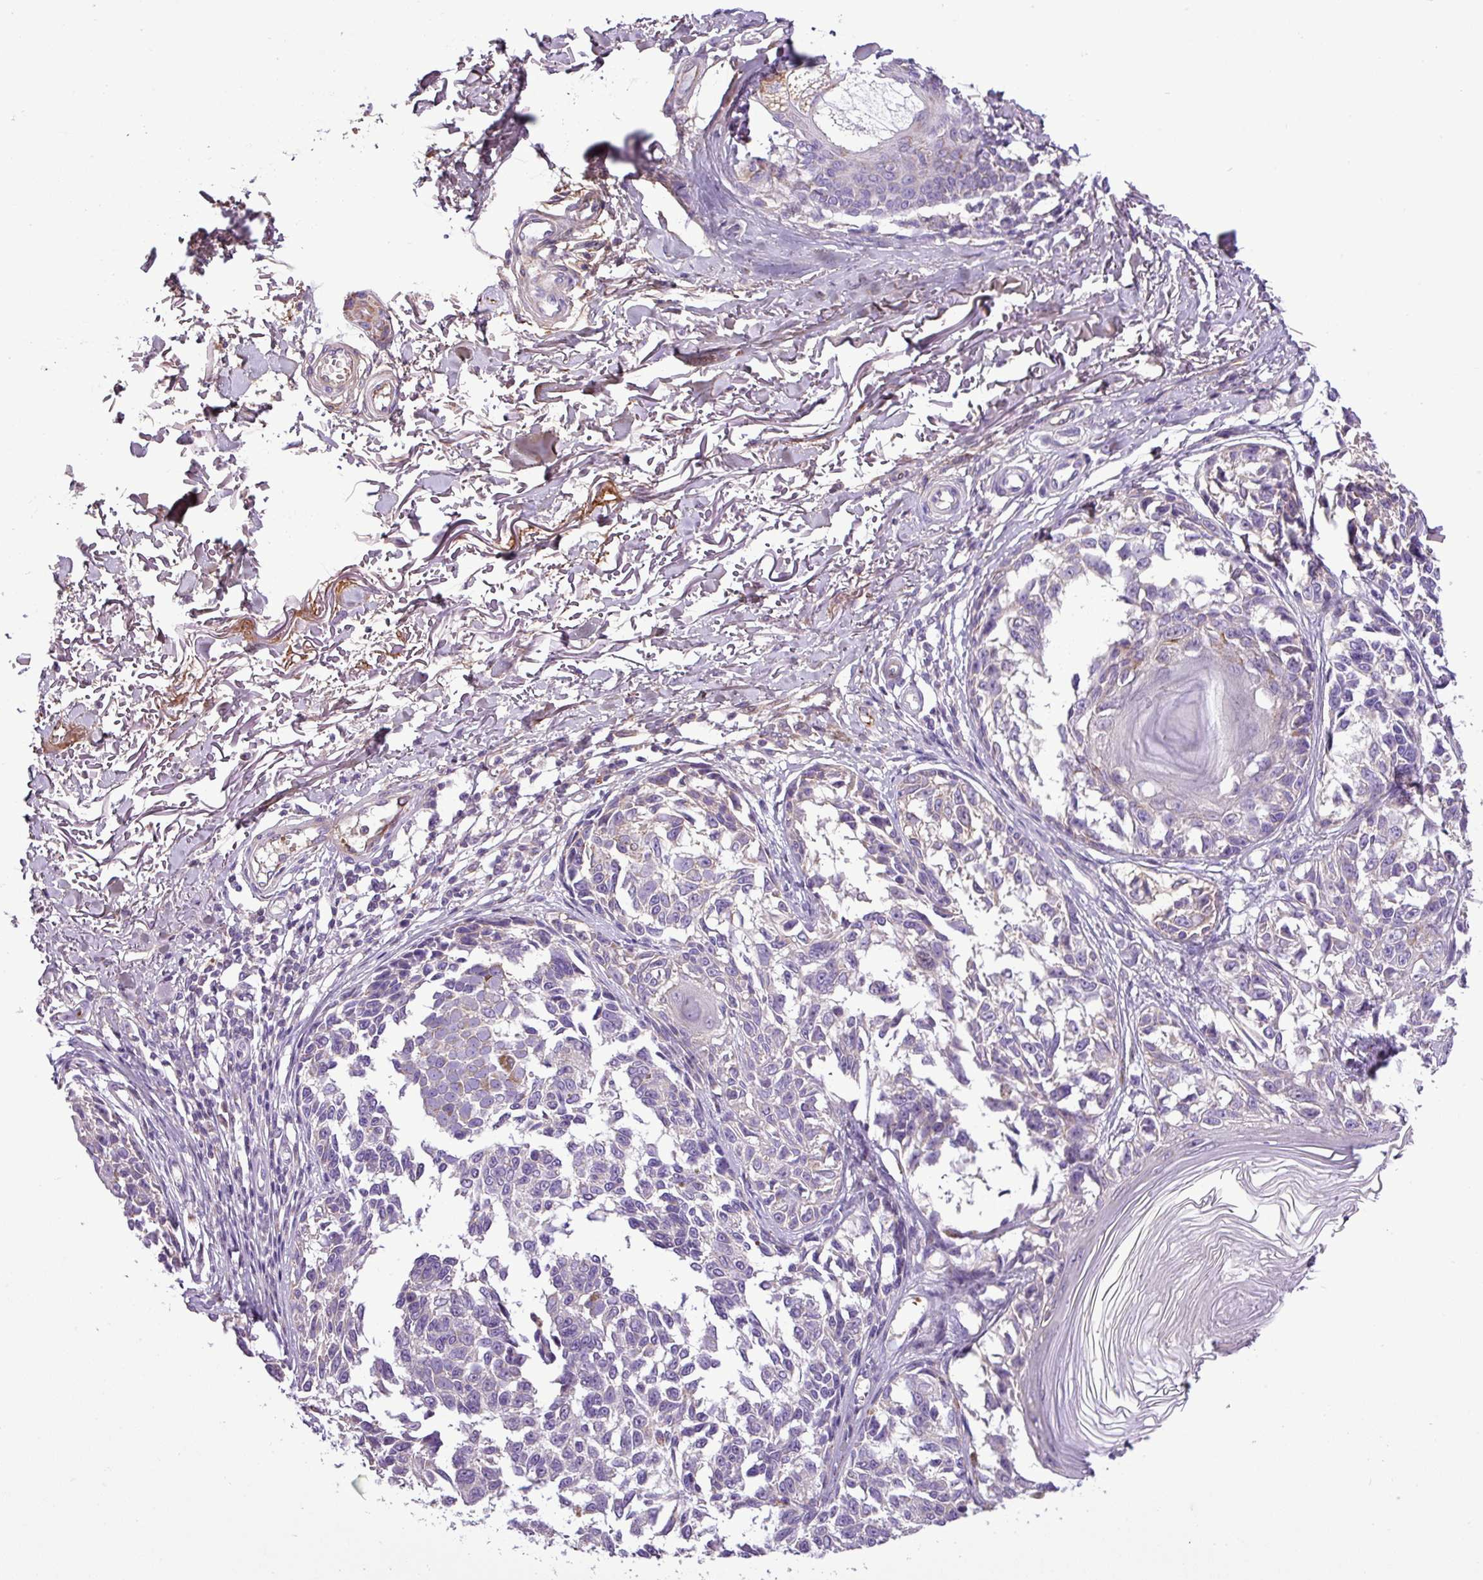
{"staining": {"intensity": "weak", "quantity": "<25%", "location": "cytoplasmic/membranous"}, "tissue": "melanoma", "cell_type": "Tumor cells", "image_type": "cancer", "snomed": [{"axis": "morphology", "description": "Malignant melanoma, NOS"}, {"axis": "topography", "description": "Skin"}], "caption": "The IHC histopathology image has no significant staining in tumor cells of melanoma tissue. Nuclei are stained in blue.", "gene": "FAM183A", "patient": {"sex": "male", "age": 73}}